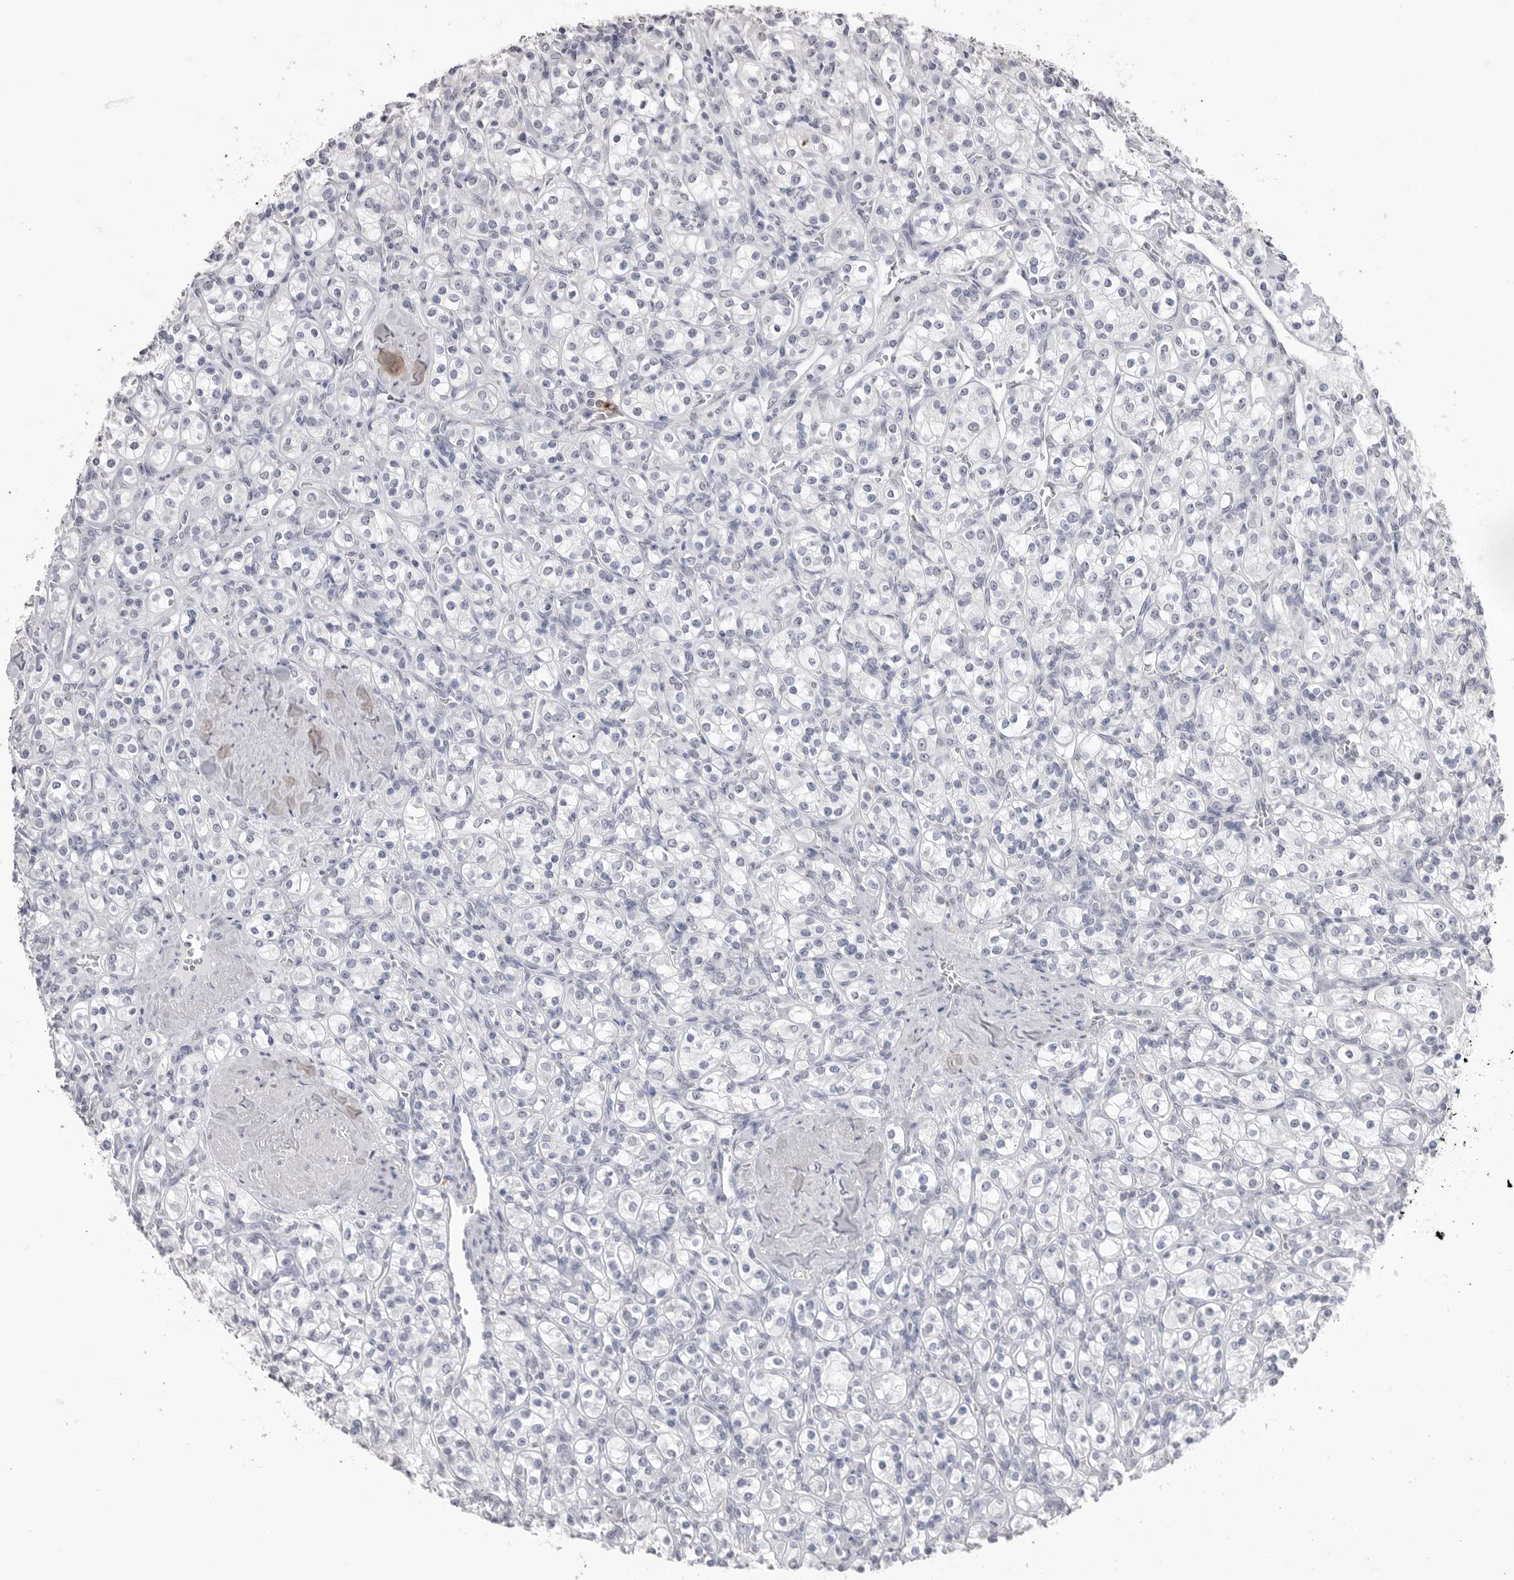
{"staining": {"intensity": "negative", "quantity": "none", "location": "none"}, "tissue": "renal cancer", "cell_type": "Tumor cells", "image_type": "cancer", "snomed": [{"axis": "morphology", "description": "Adenocarcinoma, NOS"}, {"axis": "topography", "description": "Kidney"}], "caption": "Micrograph shows no protein staining in tumor cells of renal cancer (adenocarcinoma) tissue.", "gene": "ICAM5", "patient": {"sex": "male", "age": 77}}